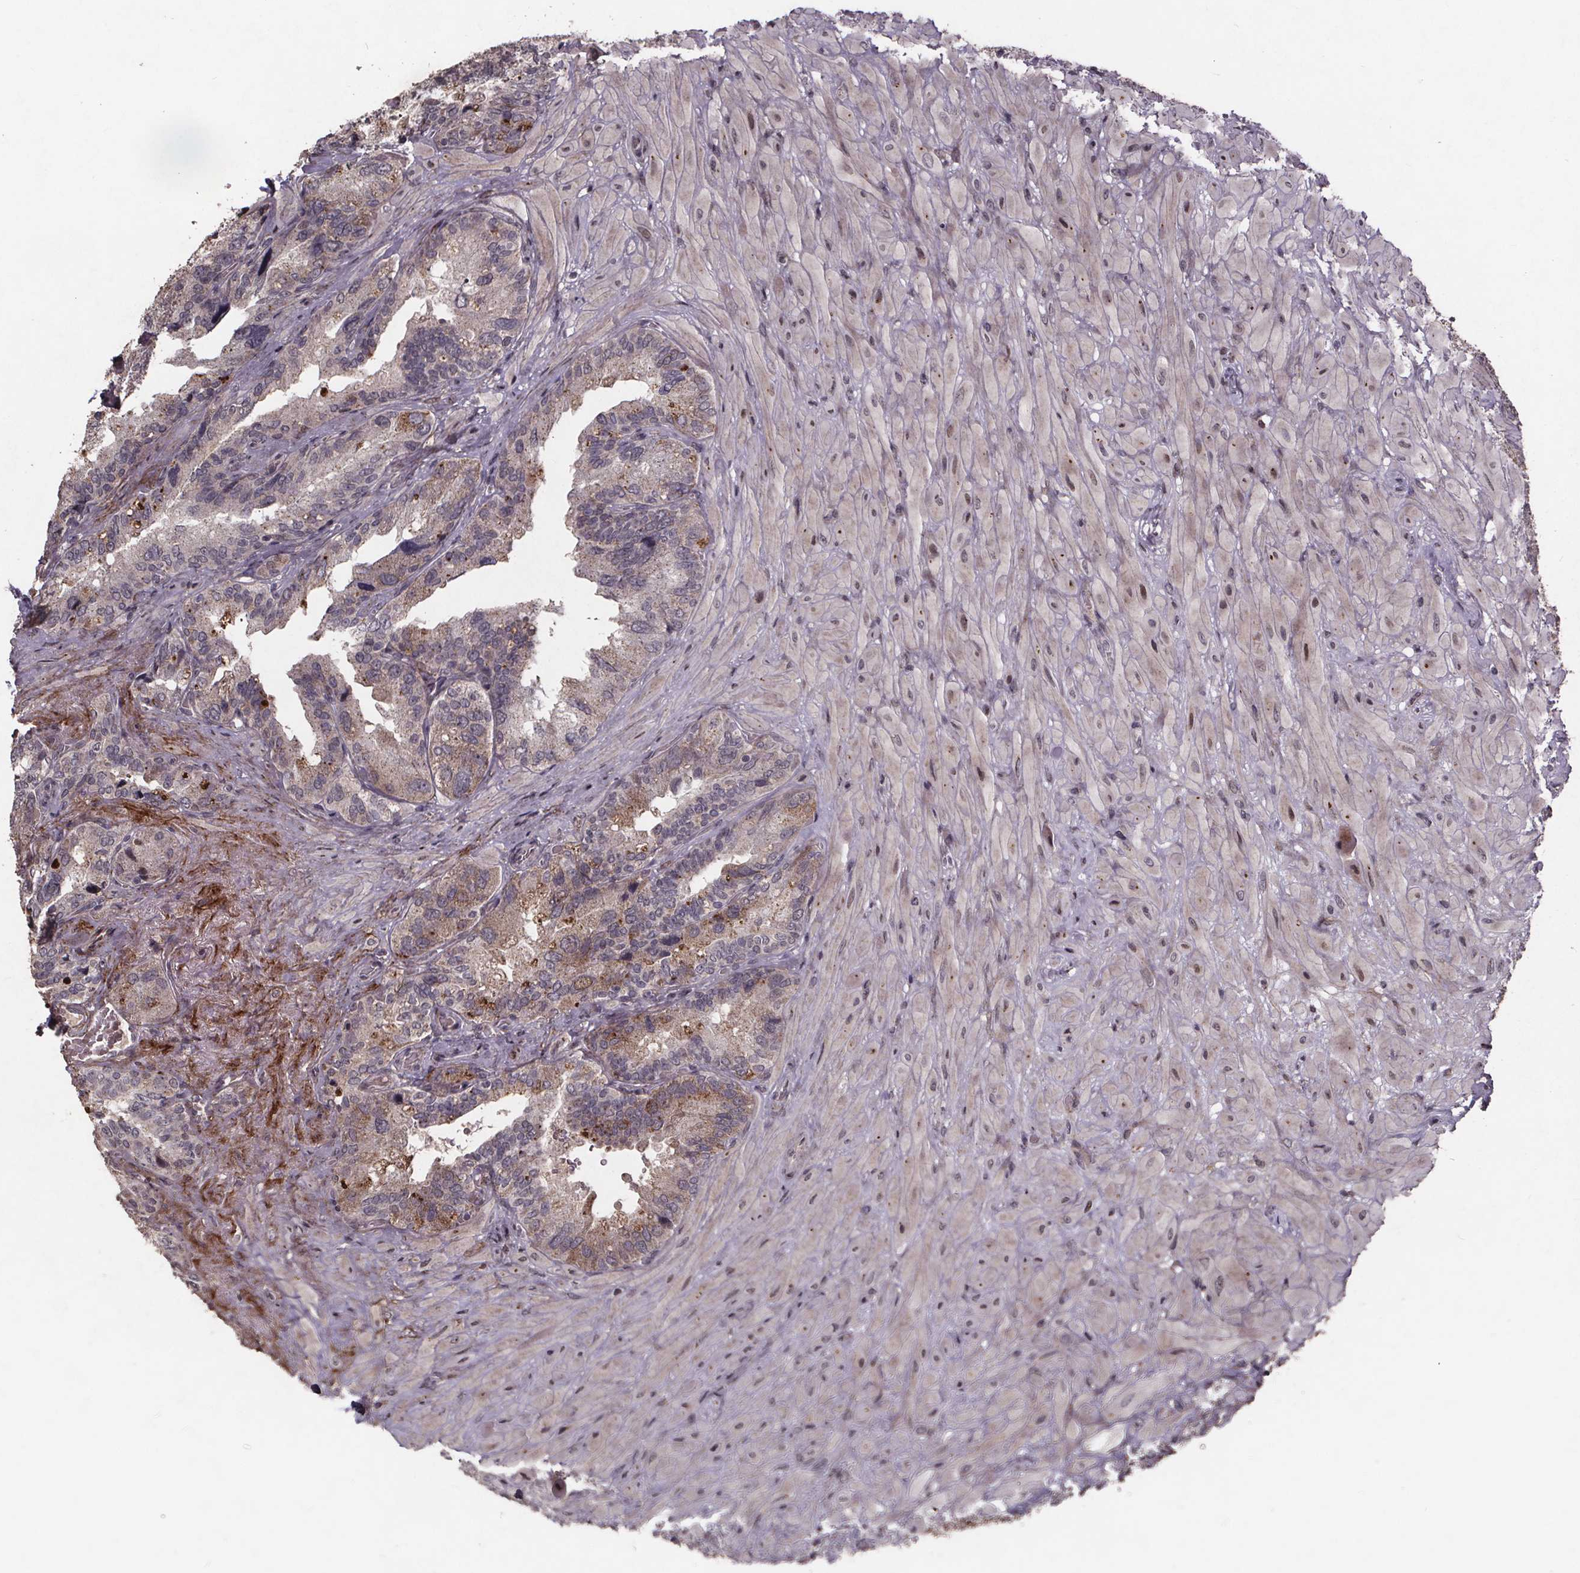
{"staining": {"intensity": "weak", "quantity": "<25%", "location": "cytoplasmic/membranous"}, "tissue": "seminal vesicle", "cell_type": "Glandular cells", "image_type": "normal", "snomed": [{"axis": "morphology", "description": "Normal tissue, NOS"}, {"axis": "topography", "description": "Seminal veicle"}], "caption": "This image is of benign seminal vesicle stained with immunohistochemistry to label a protein in brown with the nuclei are counter-stained blue. There is no staining in glandular cells.", "gene": "GPX3", "patient": {"sex": "male", "age": 69}}